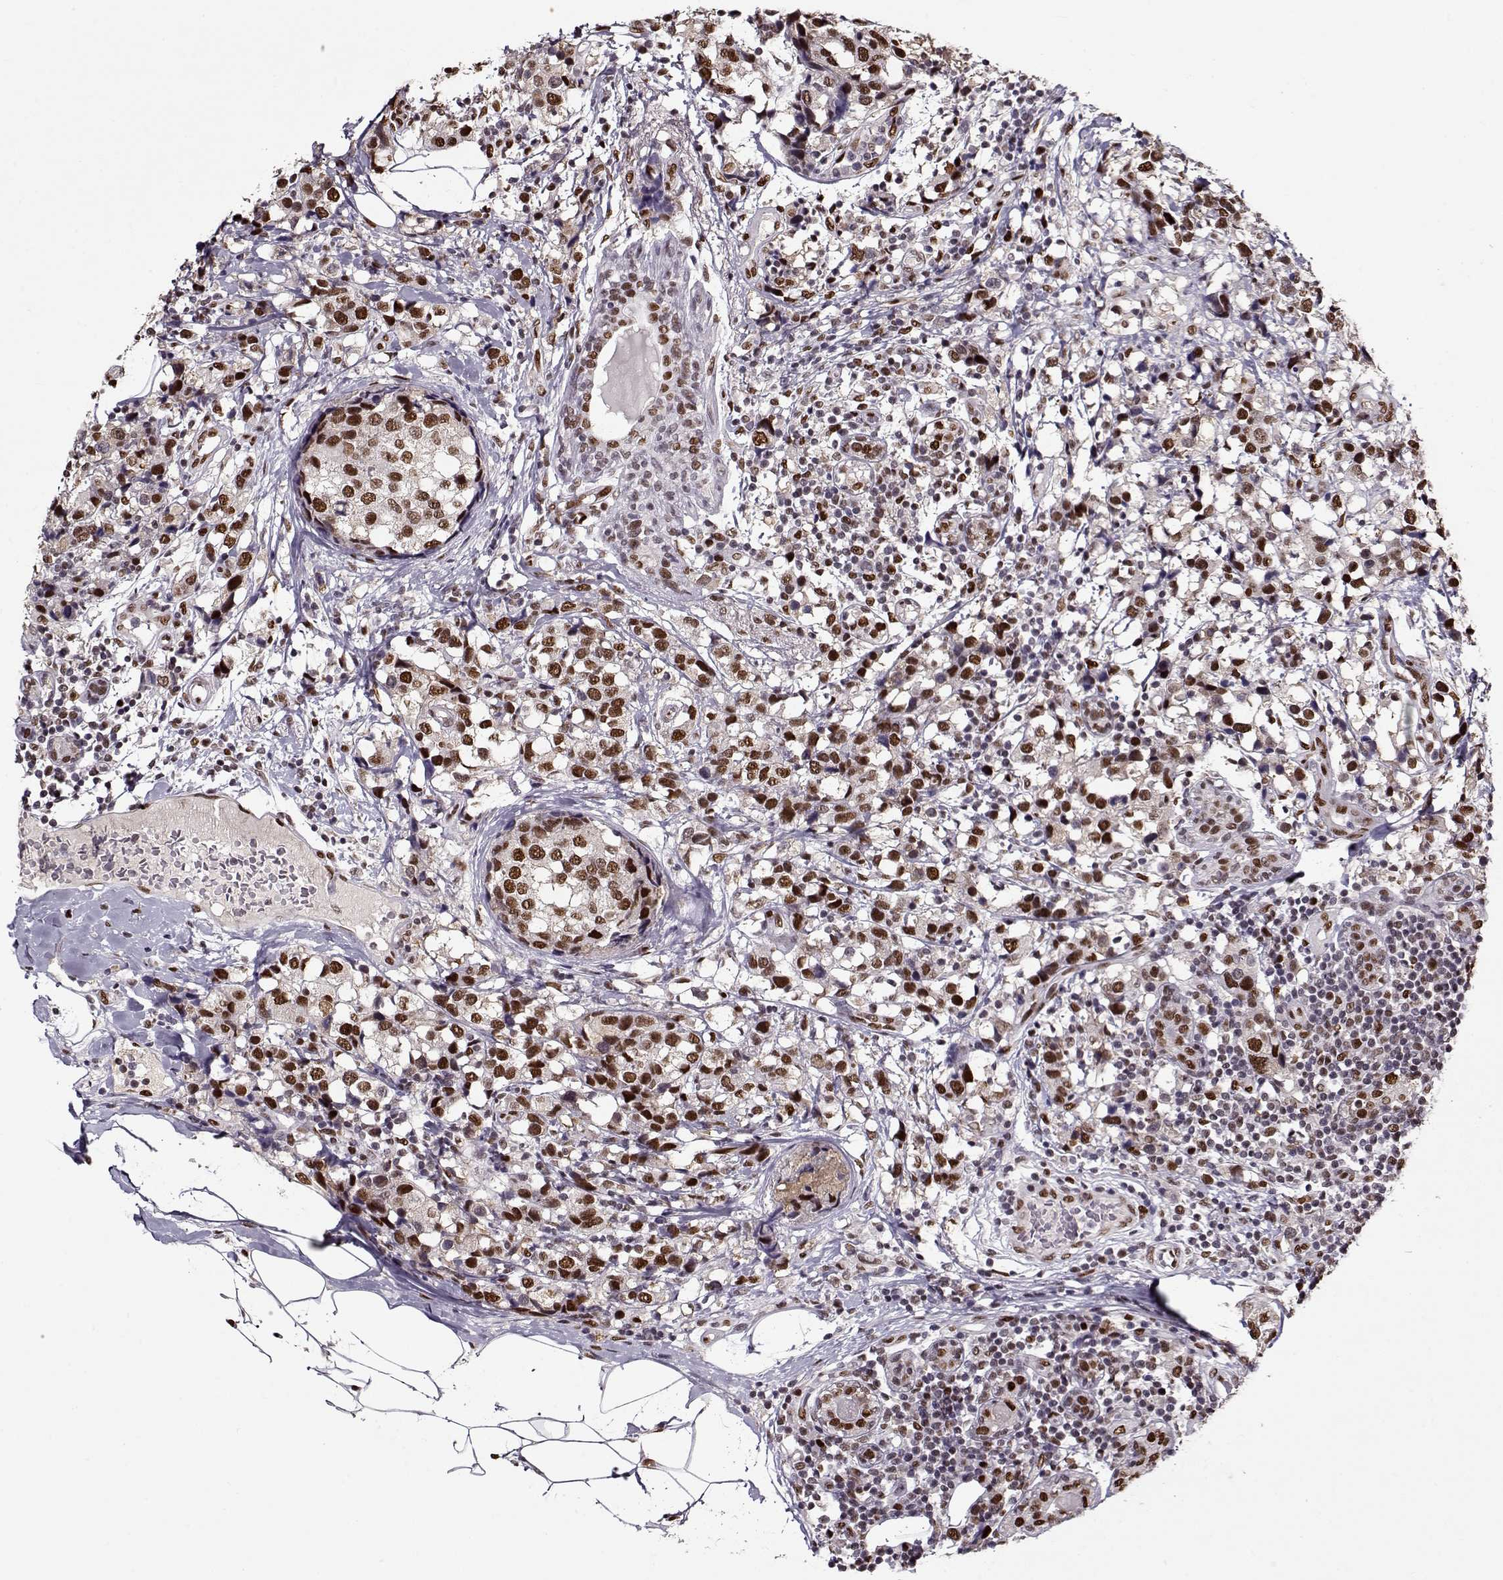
{"staining": {"intensity": "moderate", "quantity": ">75%", "location": "nuclear"}, "tissue": "breast cancer", "cell_type": "Tumor cells", "image_type": "cancer", "snomed": [{"axis": "morphology", "description": "Lobular carcinoma"}, {"axis": "topography", "description": "Breast"}], "caption": "Moderate nuclear protein positivity is seen in about >75% of tumor cells in breast cancer.", "gene": "PRMT8", "patient": {"sex": "female", "age": 59}}